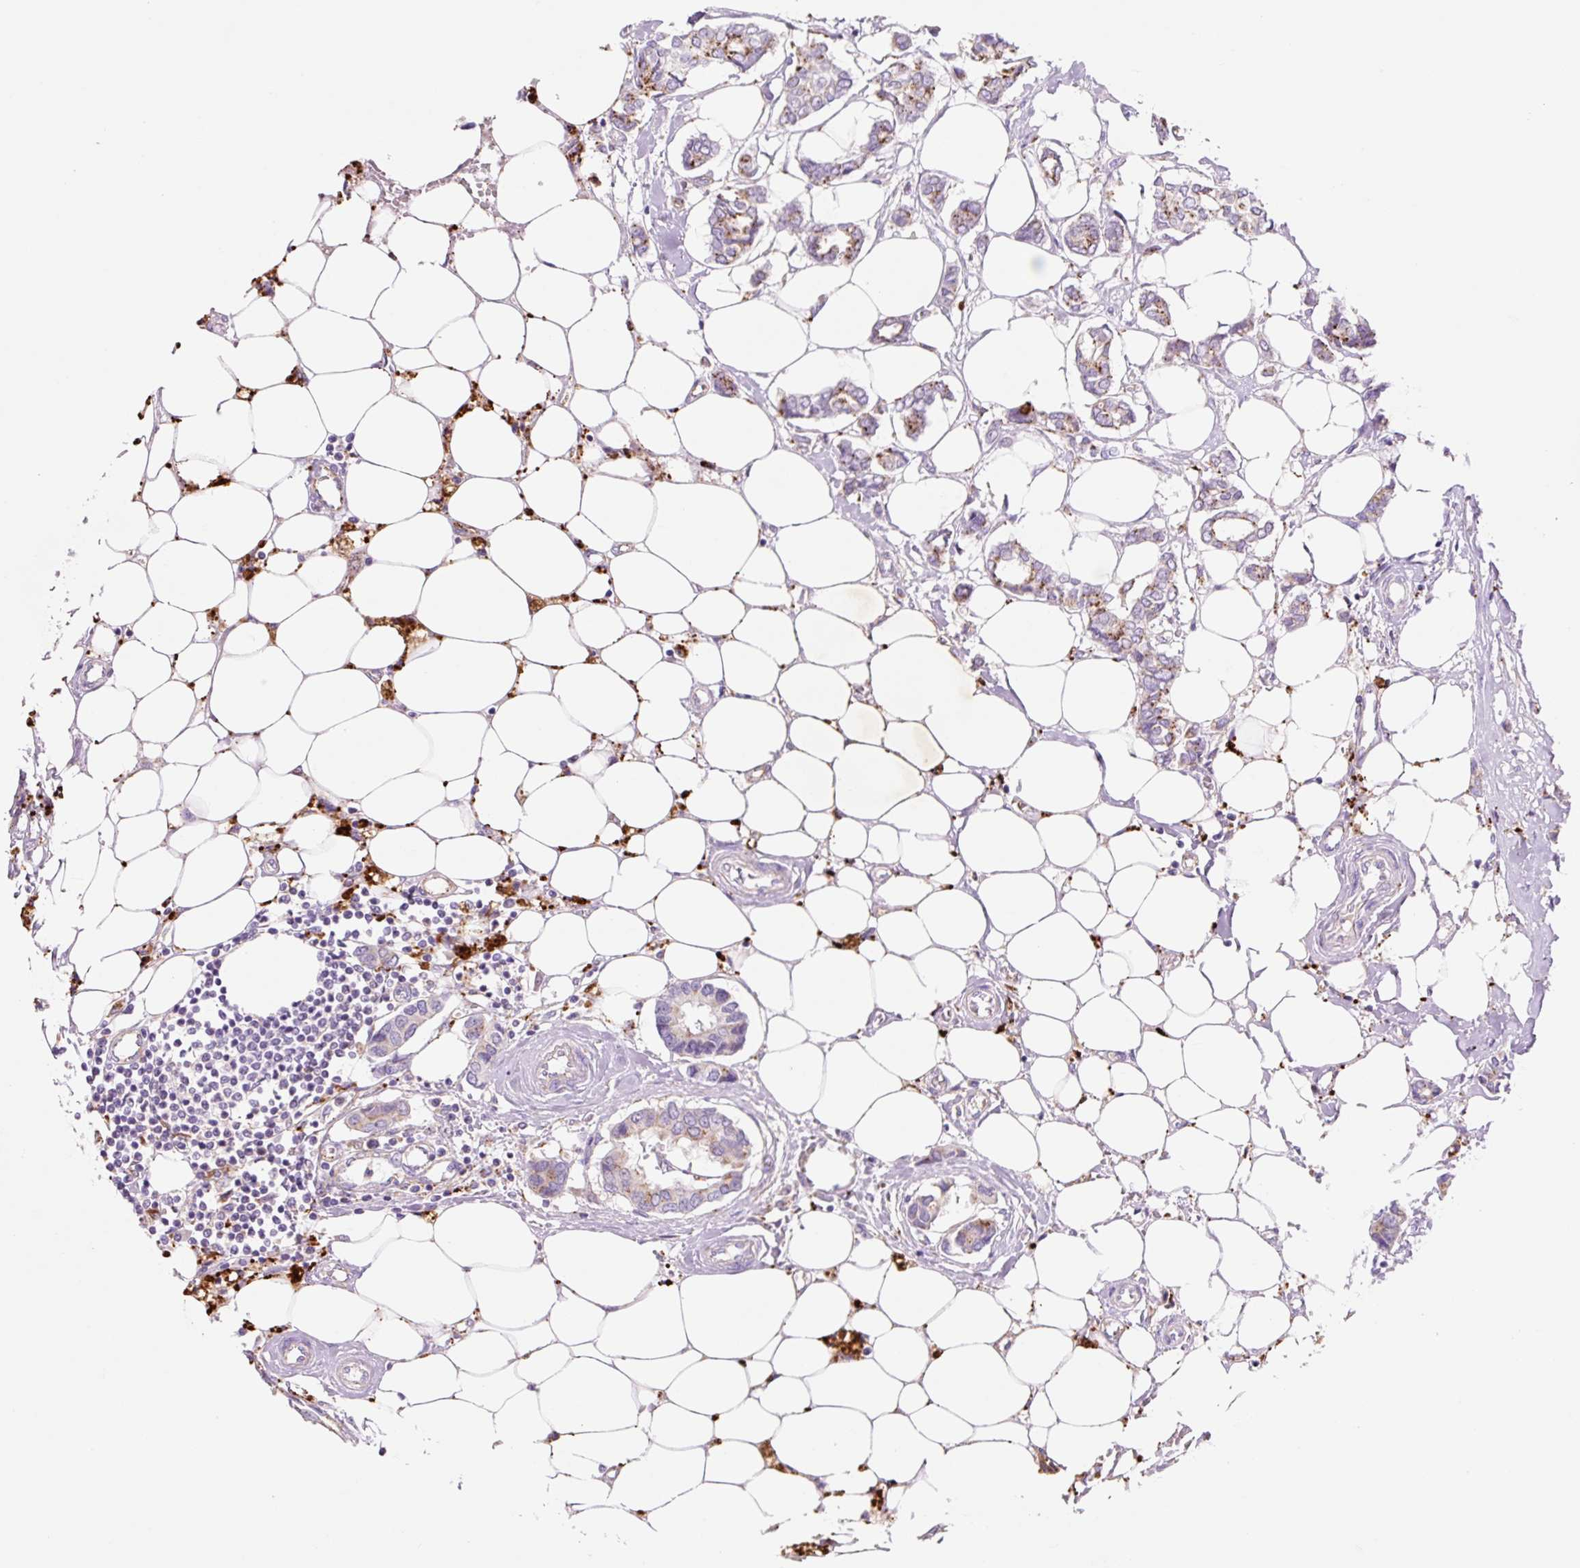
{"staining": {"intensity": "moderate", "quantity": "<25%", "location": "cytoplasmic/membranous"}, "tissue": "breast cancer", "cell_type": "Tumor cells", "image_type": "cancer", "snomed": [{"axis": "morphology", "description": "Duct carcinoma"}, {"axis": "topography", "description": "Breast"}], "caption": "Breast invasive ductal carcinoma tissue shows moderate cytoplasmic/membranous expression in about <25% of tumor cells", "gene": "HEXA", "patient": {"sex": "female", "age": 73}}